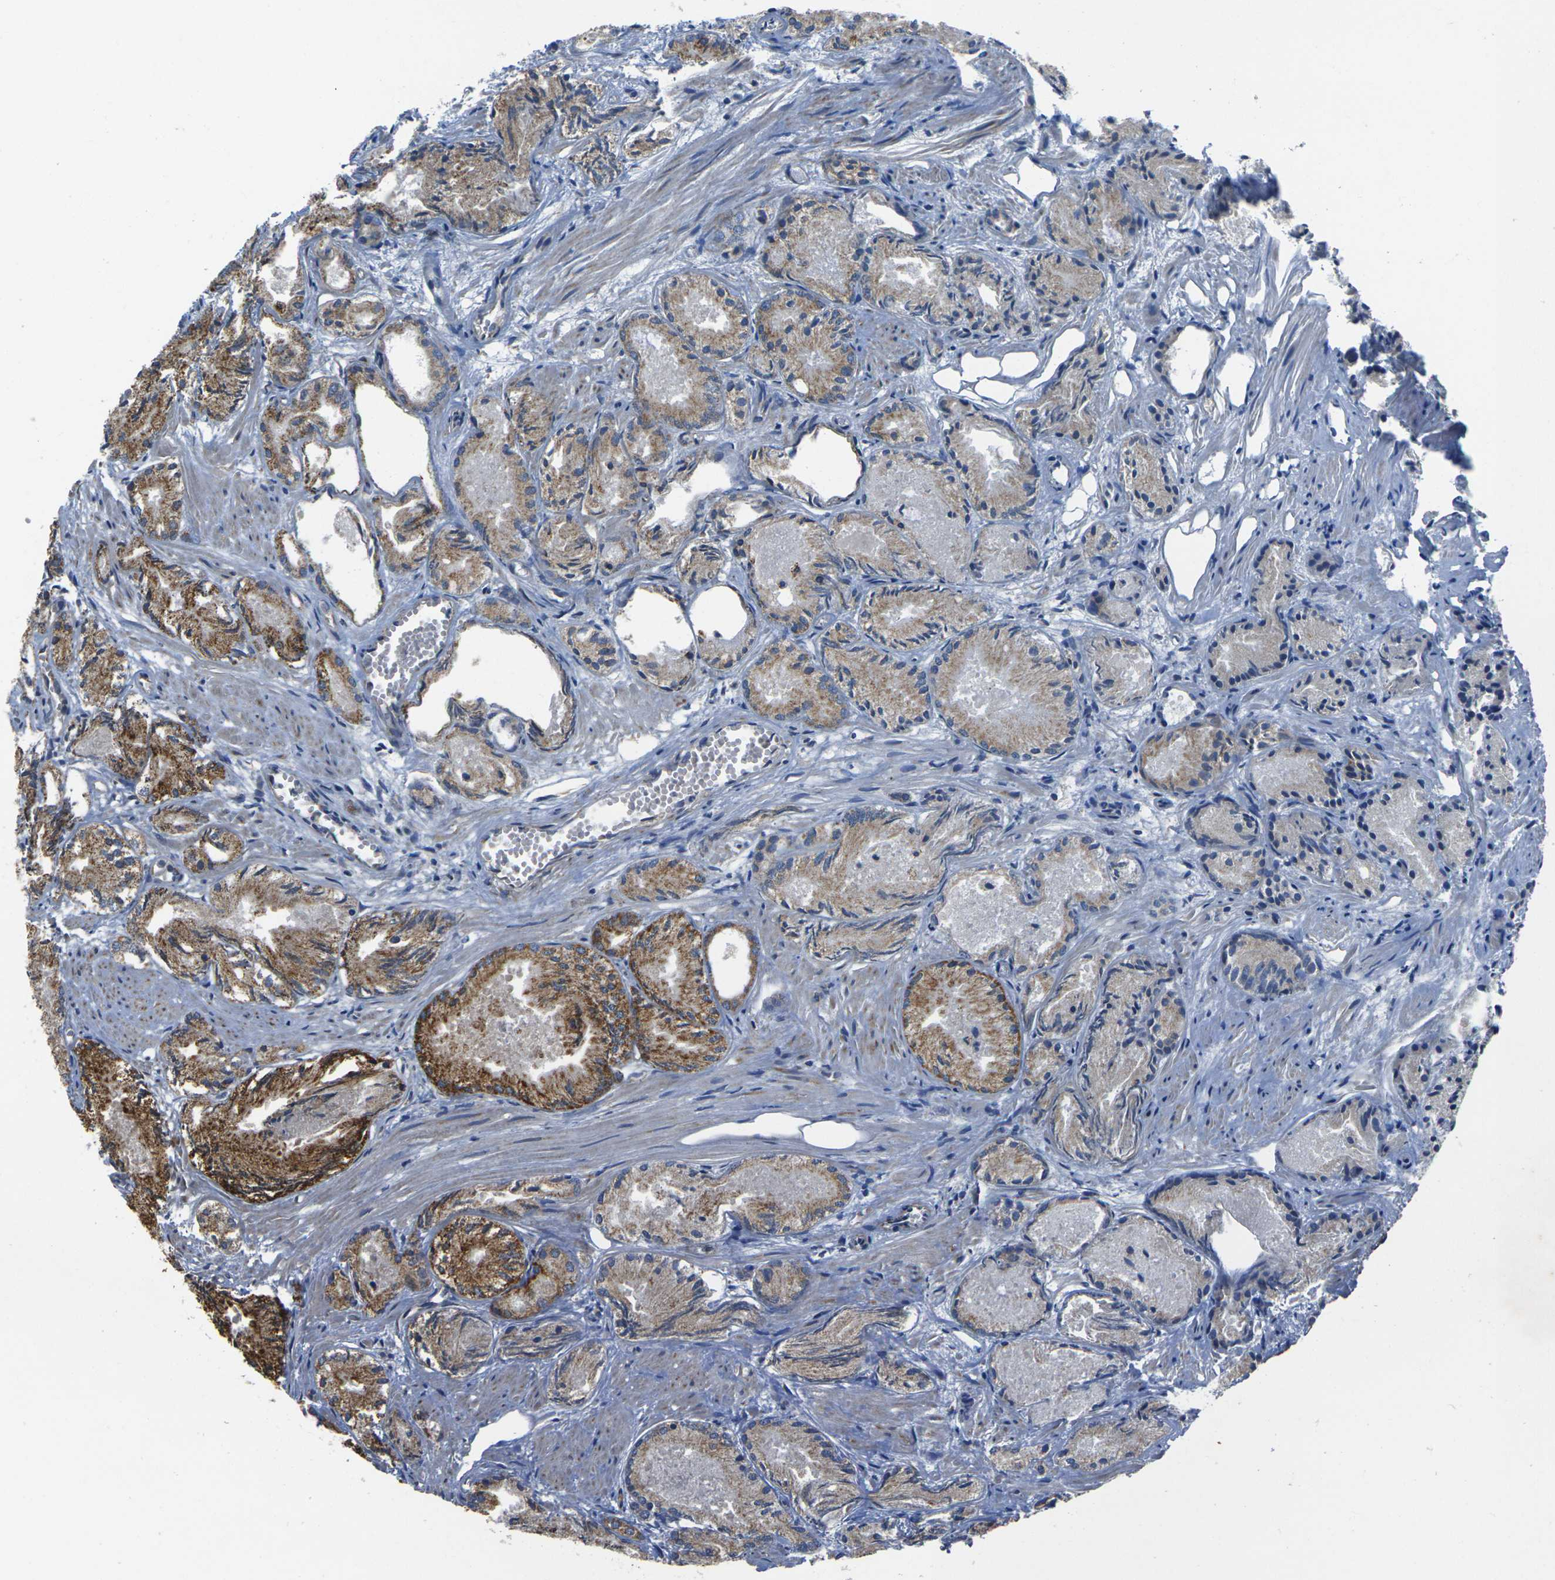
{"staining": {"intensity": "moderate", "quantity": ">75%", "location": "cytoplasmic/membranous"}, "tissue": "prostate cancer", "cell_type": "Tumor cells", "image_type": "cancer", "snomed": [{"axis": "morphology", "description": "Adenocarcinoma, Low grade"}, {"axis": "topography", "description": "Prostate"}], "caption": "This is a micrograph of IHC staining of prostate adenocarcinoma (low-grade), which shows moderate expression in the cytoplasmic/membranous of tumor cells.", "gene": "TMEM120B", "patient": {"sex": "male", "age": 72}}